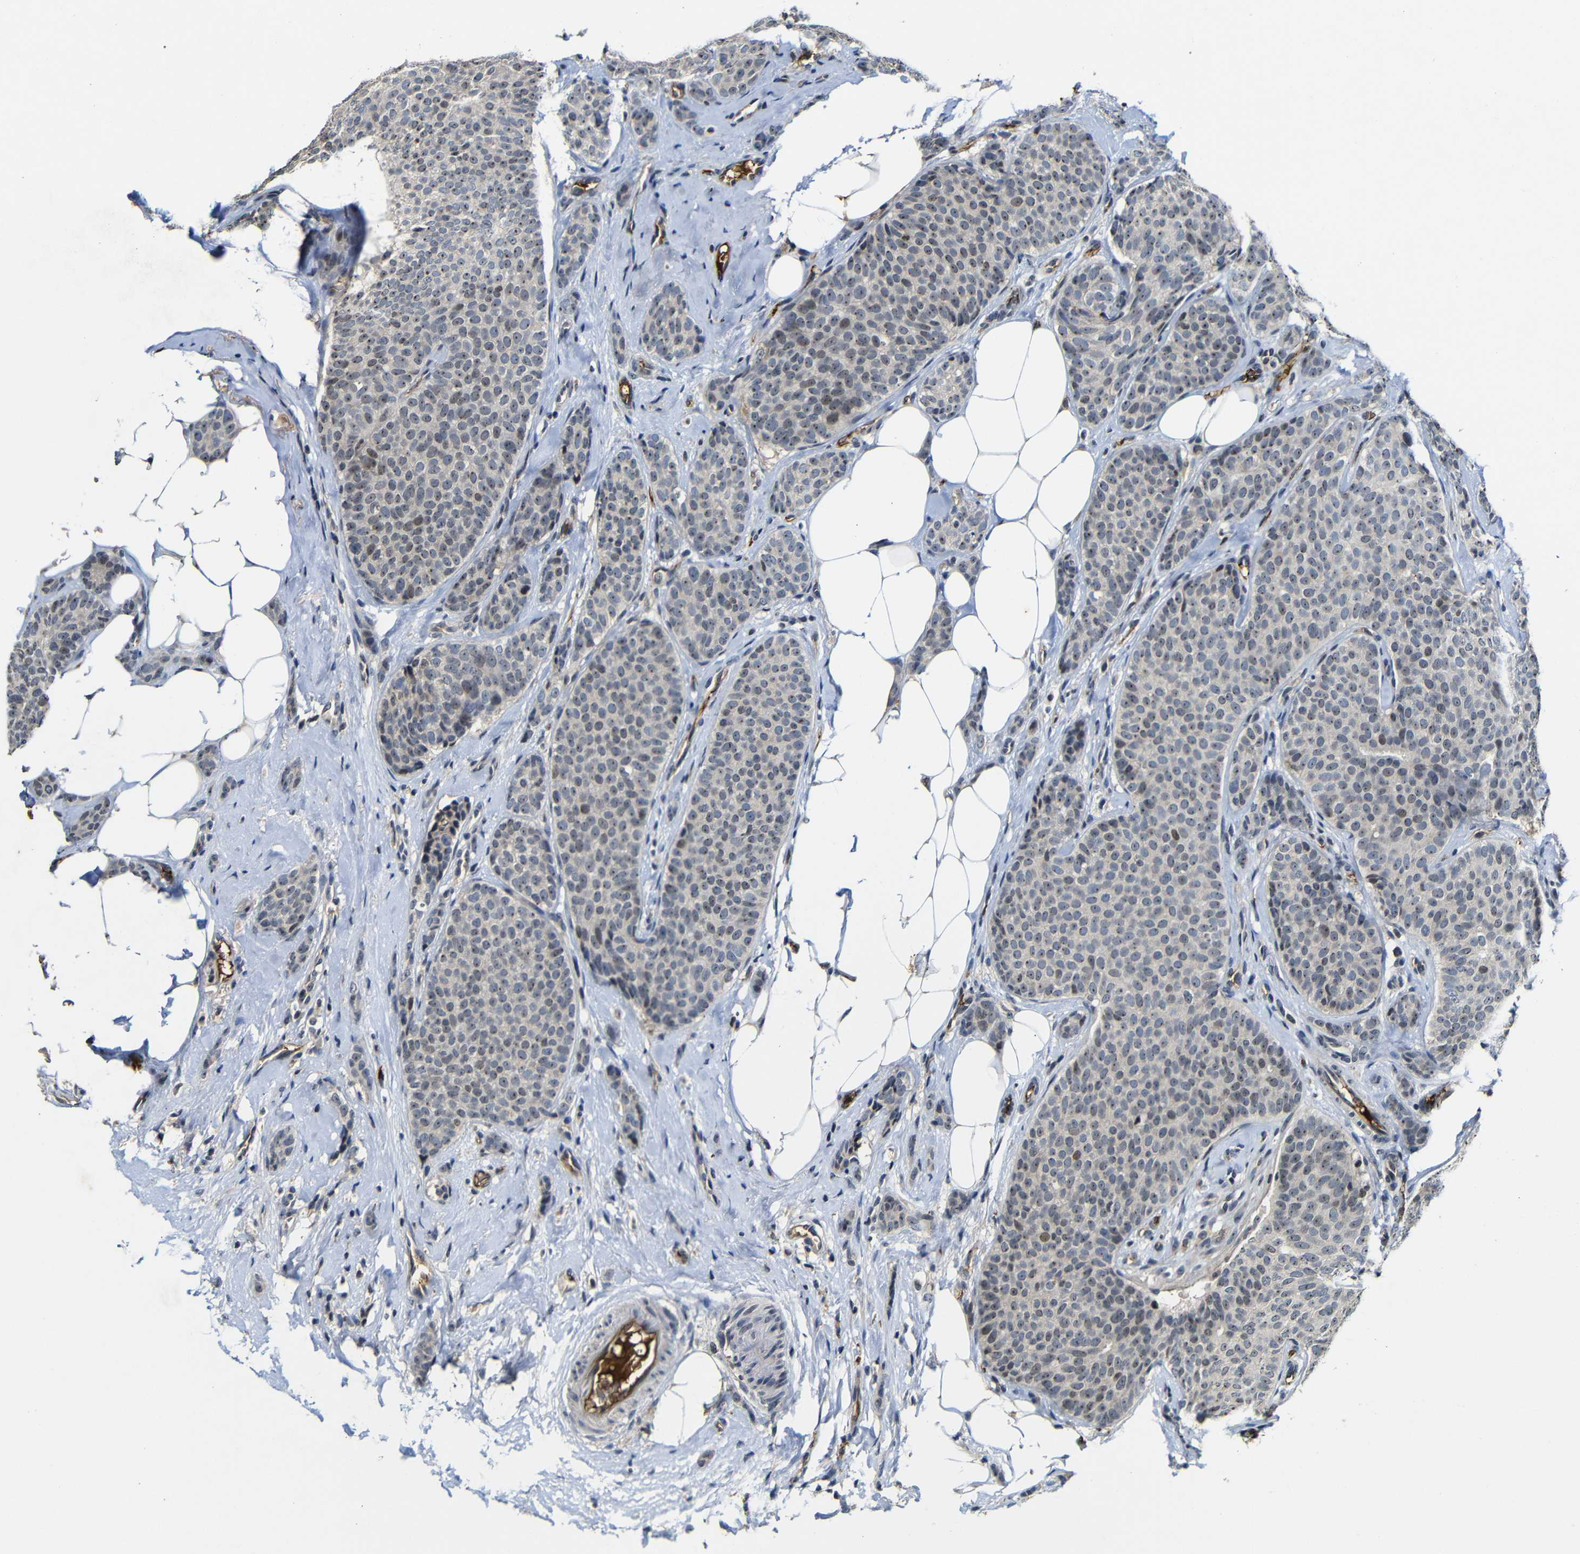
{"staining": {"intensity": "moderate", "quantity": "25%-75%", "location": "nuclear"}, "tissue": "breast cancer", "cell_type": "Tumor cells", "image_type": "cancer", "snomed": [{"axis": "morphology", "description": "Lobular carcinoma"}, {"axis": "topography", "description": "Skin"}, {"axis": "topography", "description": "Breast"}], "caption": "A histopathology image showing moderate nuclear positivity in approximately 25%-75% of tumor cells in breast cancer (lobular carcinoma), as visualized by brown immunohistochemical staining.", "gene": "MYC", "patient": {"sex": "female", "age": 46}}